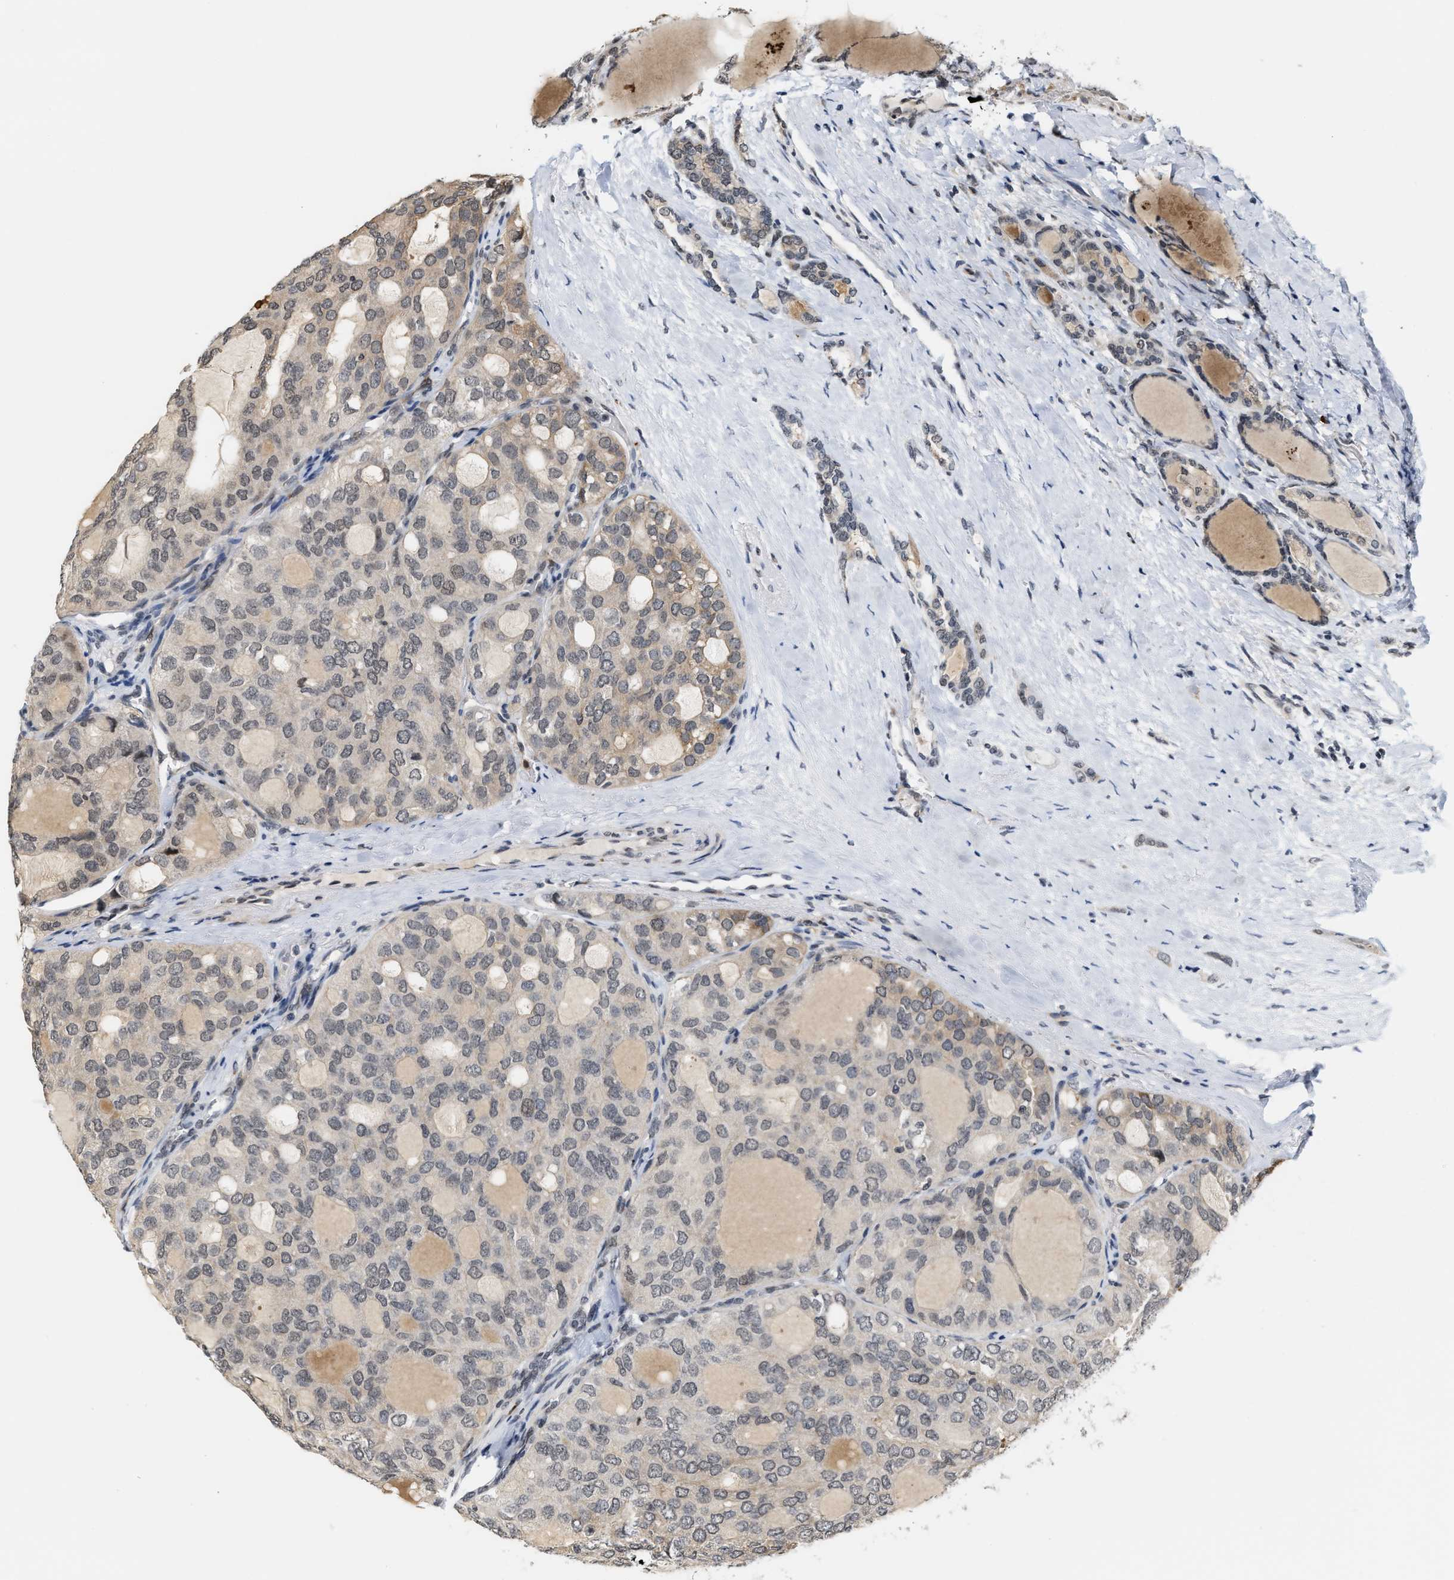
{"staining": {"intensity": "weak", "quantity": "25%-75%", "location": "nuclear"}, "tissue": "thyroid cancer", "cell_type": "Tumor cells", "image_type": "cancer", "snomed": [{"axis": "morphology", "description": "Follicular adenoma carcinoma, NOS"}, {"axis": "topography", "description": "Thyroid gland"}], "caption": "Immunohistochemistry (IHC) staining of thyroid follicular adenoma carcinoma, which reveals low levels of weak nuclear positivity in approximately 25%-75% of tumor cells indicating weak nuclear protein staining. The staining was performed using DAB (3,3'-diaminobenzidine) (brown) for protein detection and nuclei were counterstained in hematoxylin (blue).", "gene": "ANKRD6", "patient": {"sex": "male", "age": 75}}